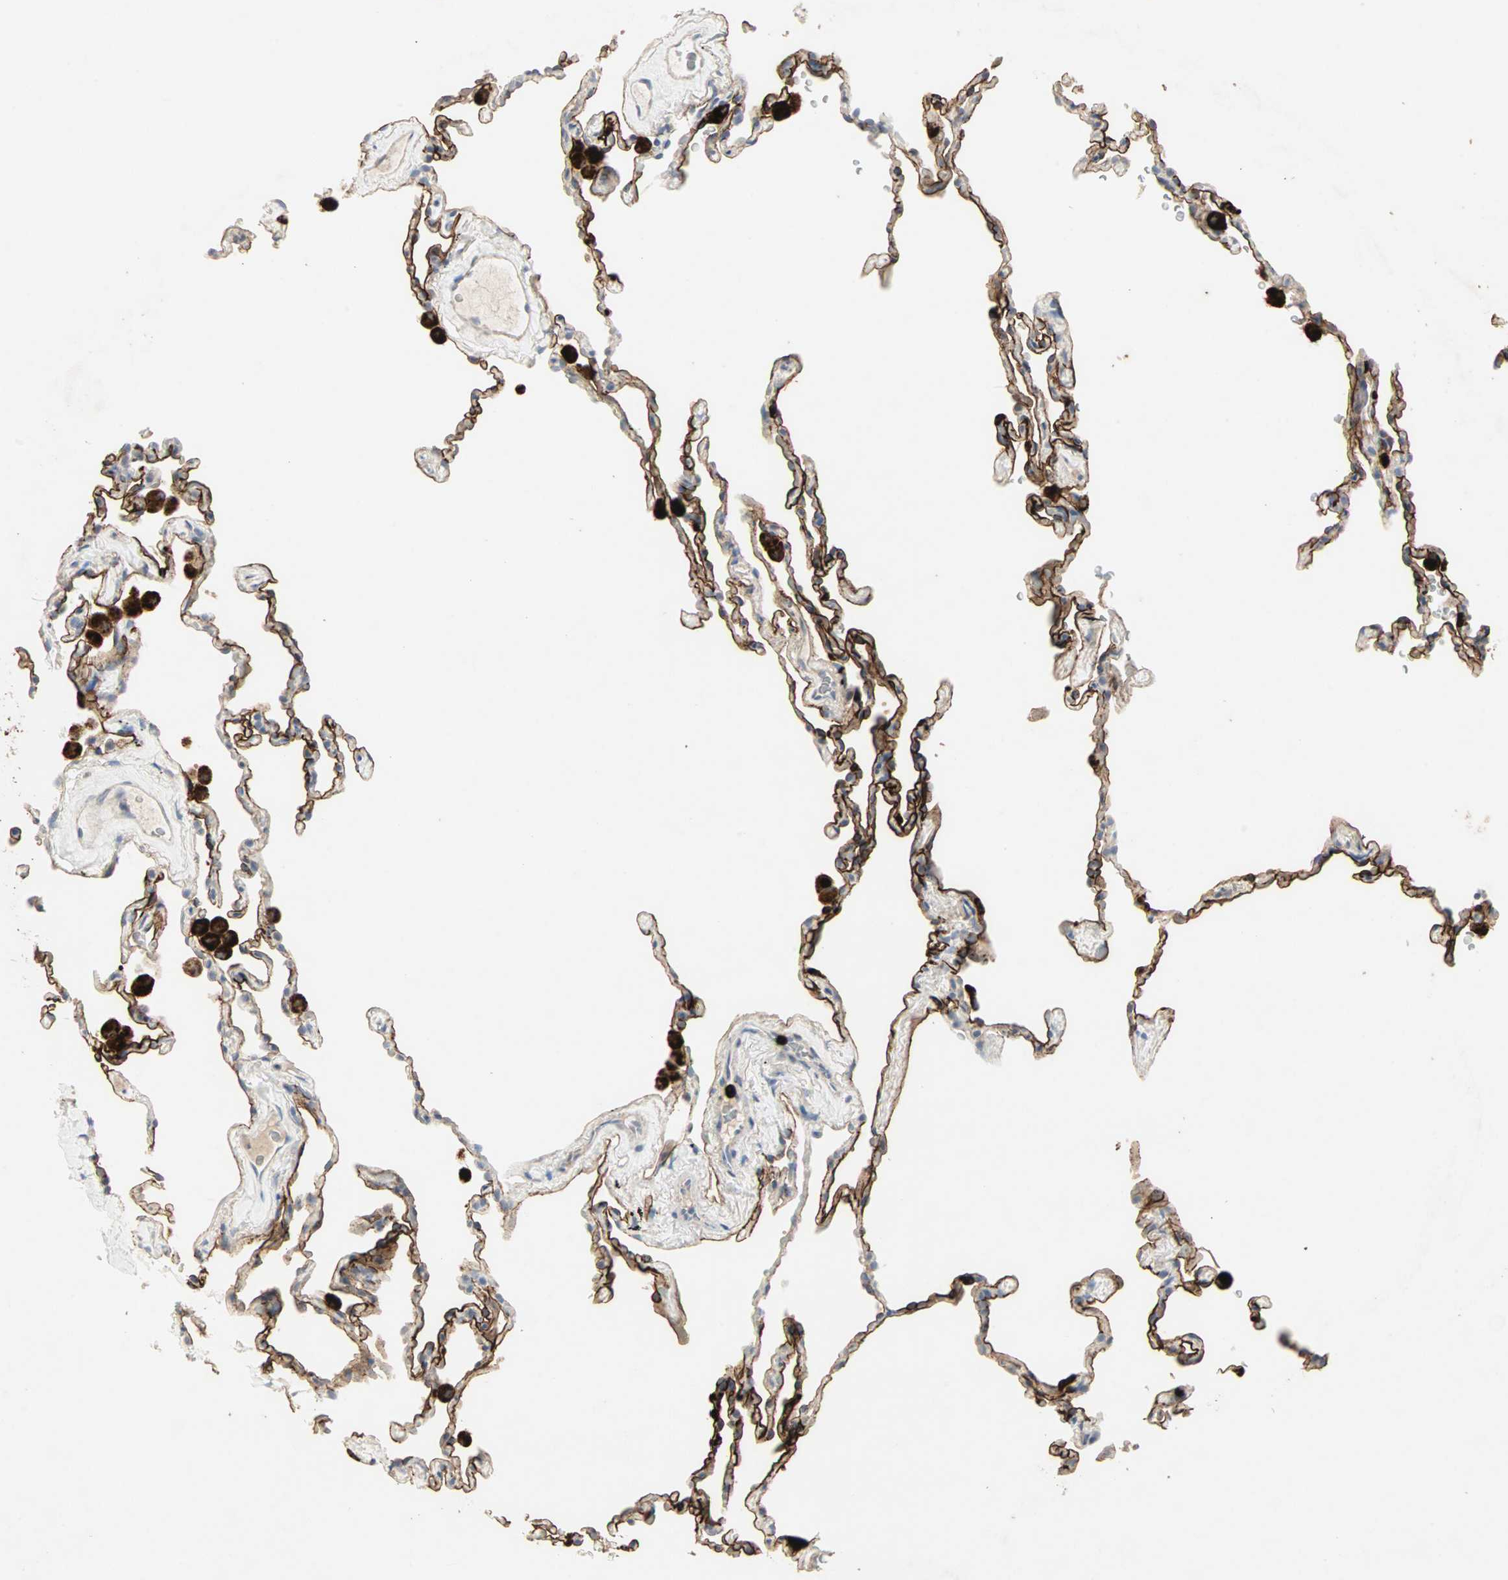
{"staining": {"intensity": "strong", "quantity": ">75%", "location": "cytoplasmic/membranous"}, "tissue": "lung", "cell_type": "Alveolar cells", "image_type": "normal", "snomed": [{"axis": "morphology", "description": "Normal tissue, NOS"}, {"axis": "morphology", "description": "Soft tissue tumor metastatic"}, {"axis": "topography", "description": "Lung"}], "caption": "Immunohistochemistry (IHC) histopathology image of normal lung stained for a protein (brown), which displays high levels of strong cytoplasmic/membranous staining in about >75% of alveolar cells.", "gene": "CEACAM6", "patient": {"sex": "male", "age": 59}}